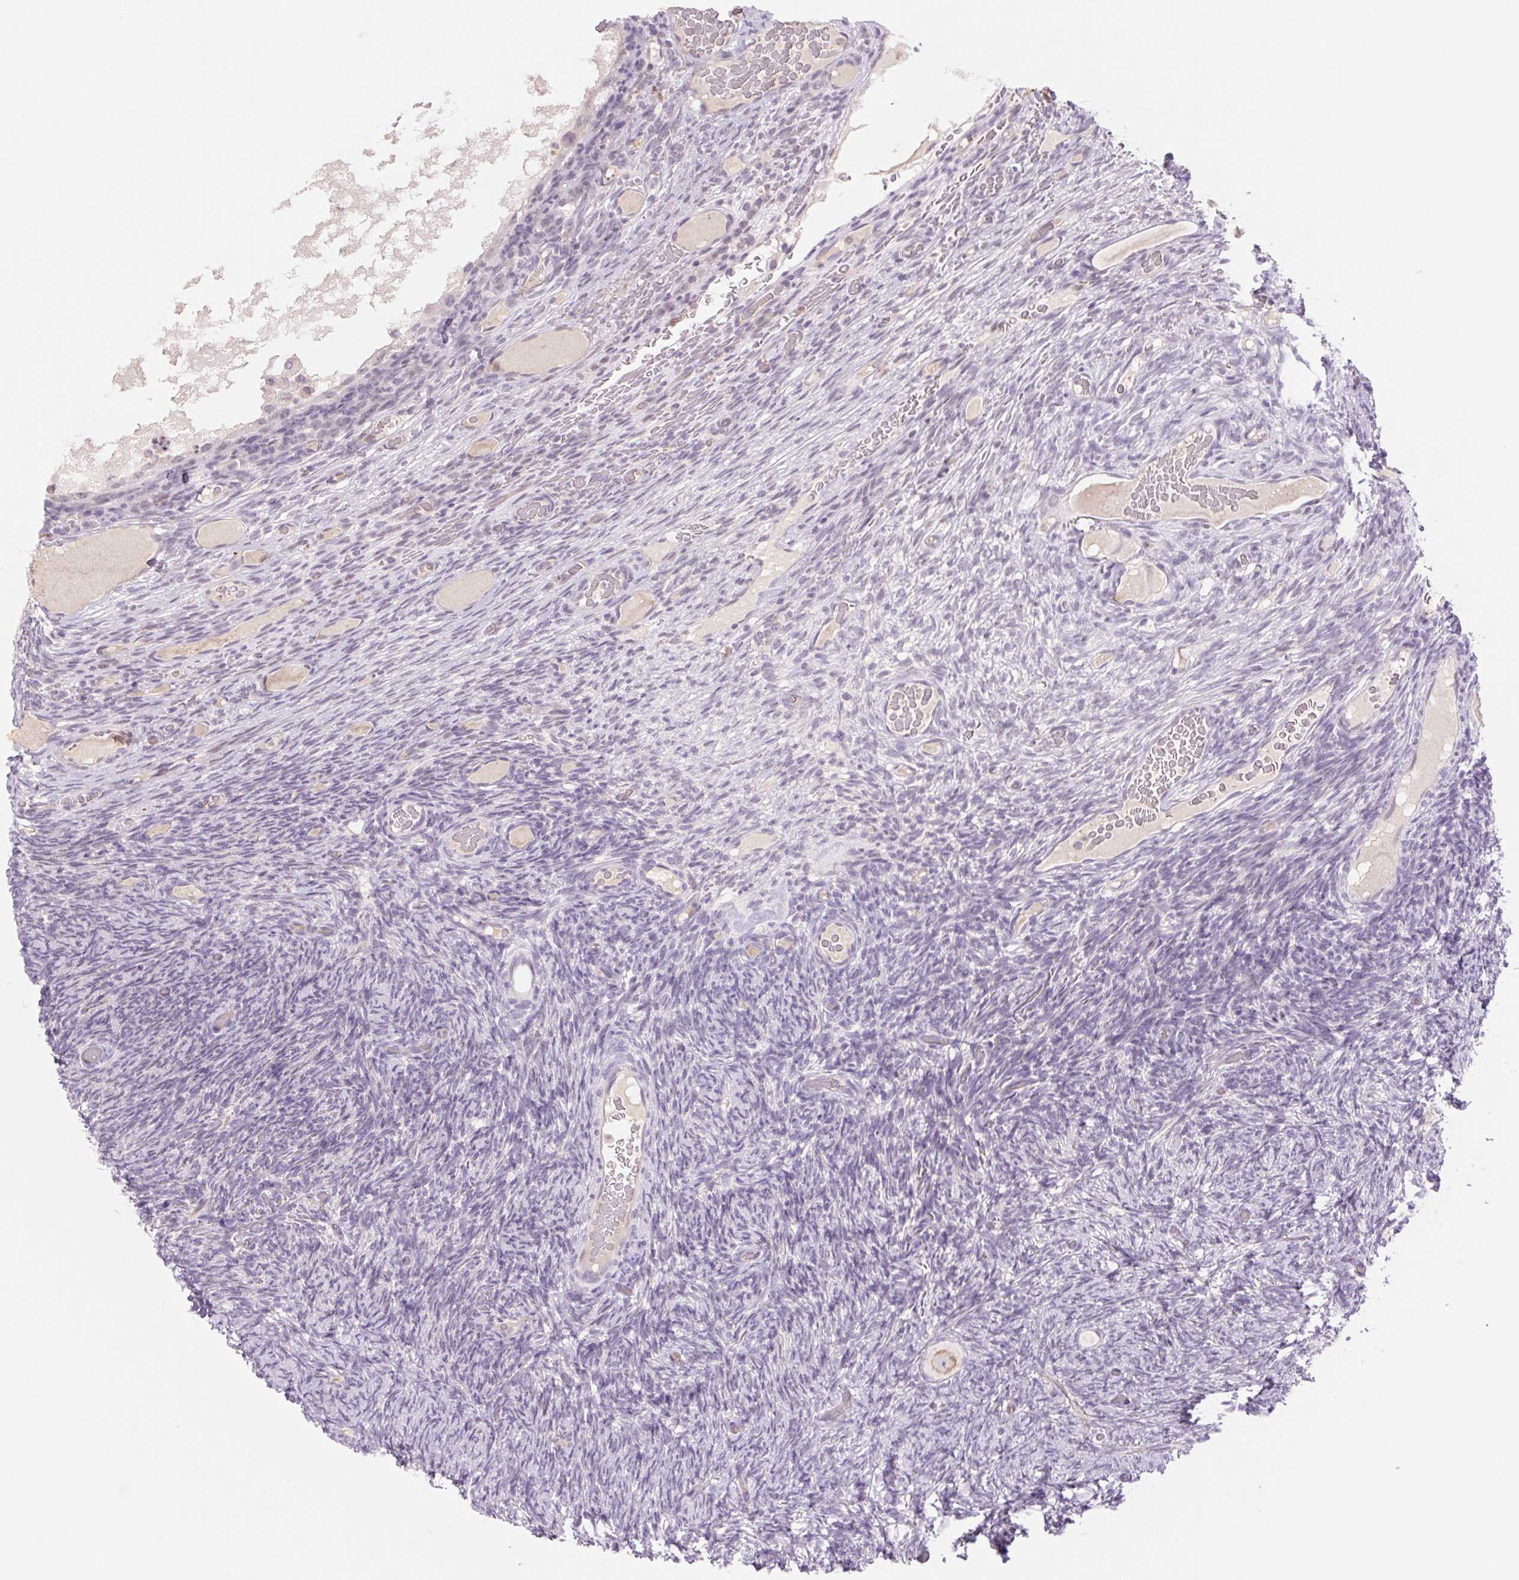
{"staining": {"intensity": "weak", "quantity": "25%-75%", "location": "cytoplasmic/membranous"}, "tissue": "ovary", "cell_type": "Follicle cells", "image_type": "normal", "snomed": [{"axis": "morphology", "description": "Normal tissue, NOS"}, {"axis": "topography", "description": "Ovary"}], "caption": "DAB immunohistochemical staining of normal ovary displays weak cytoplasmic/membranous protein staining in about 25%-75% of follicle cells.", "gene": "KRT1", "patient": {"sex": "female", "age": 34}}